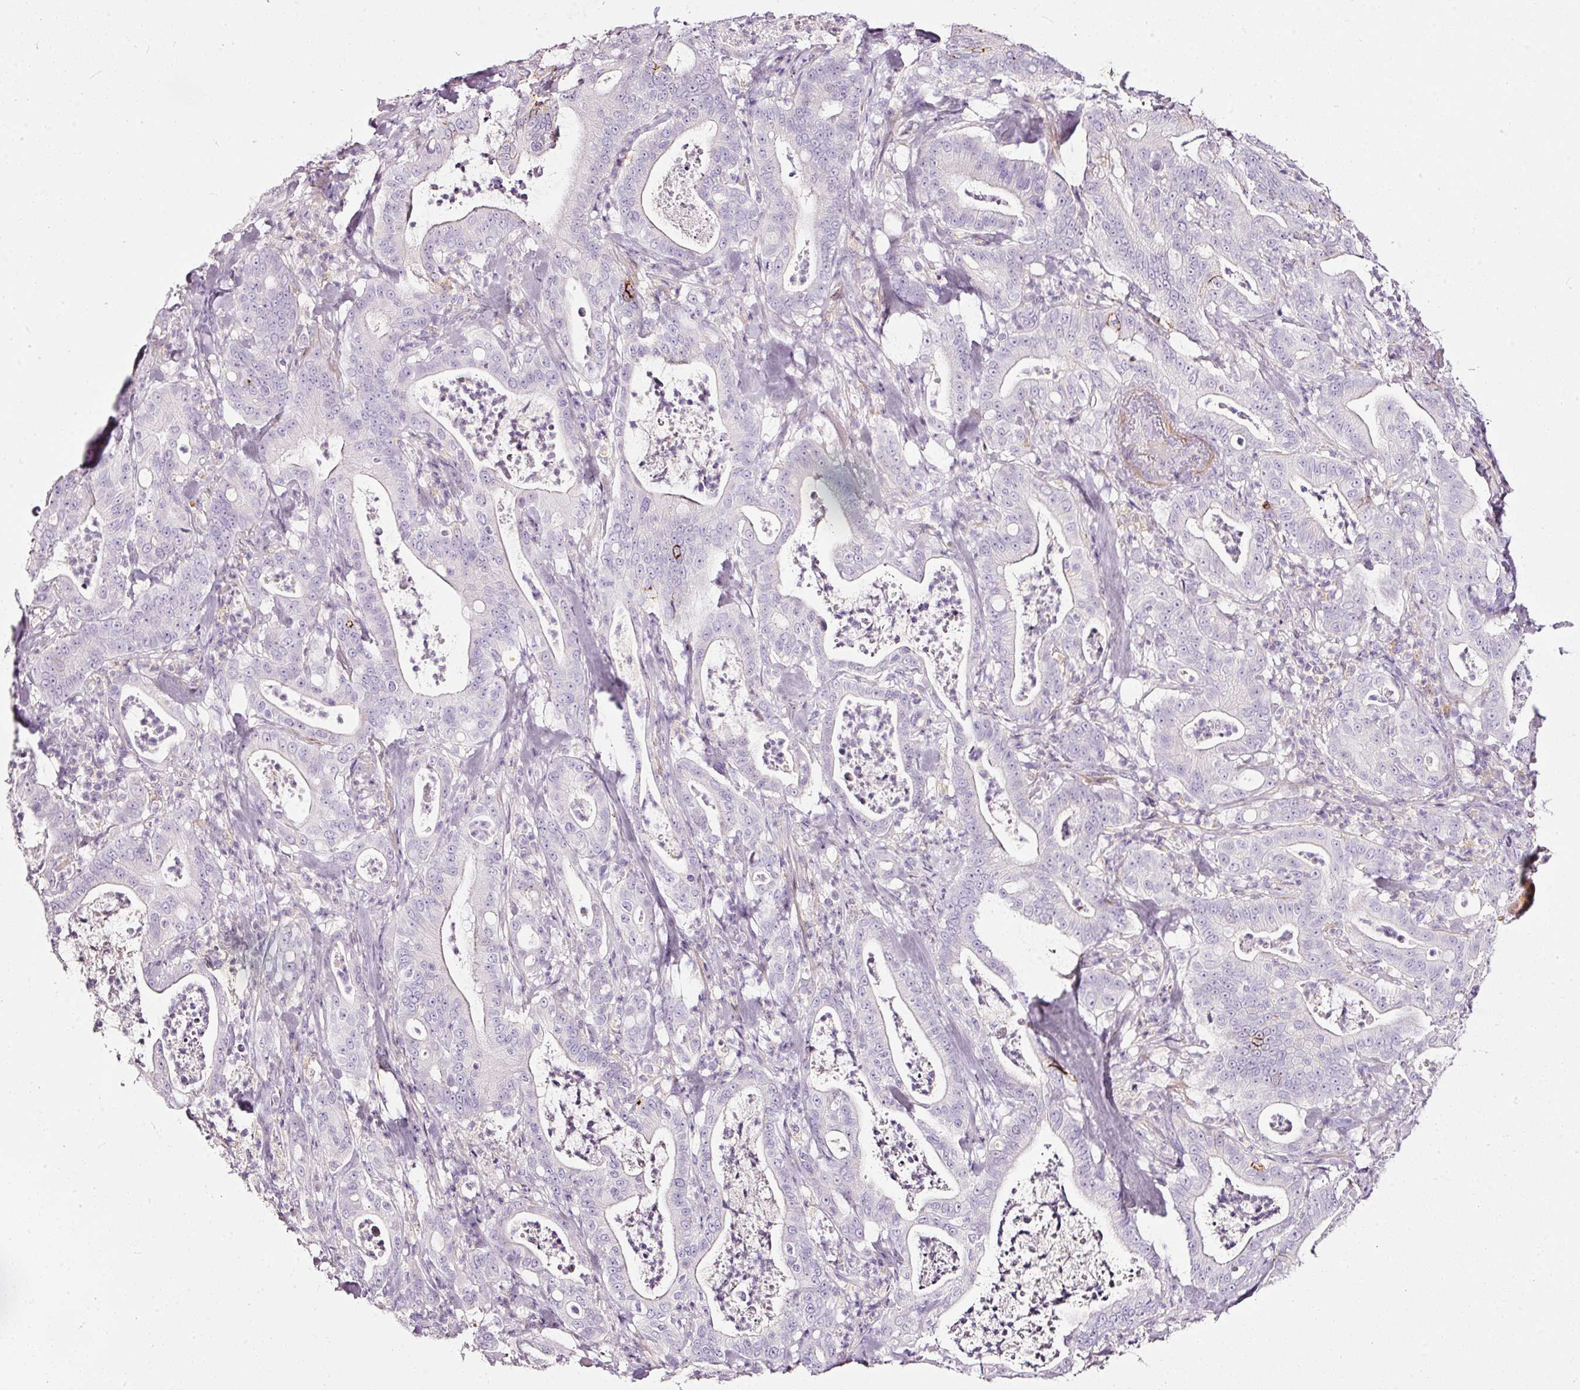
{"staining": {"intensity": "strong", "quantity": "<25%", "location": "cytoplasmic/membranous"}, "tissue": "pancreatic cancer", "cell_type": "Tumor cells", "image_type": "cancer", "snomed": [{"axis": "morphology", "description": "Adenocarcinoma, NOS"}, {"axis": "topography", "description": "Pancreas"}], "caption": "DAB immunohistochemical staining of human pancreatic cancer (adenocarcinoma) reveals strong cytoplasmic/membranous protein positivity in approximately <25% of tumor cells. The staining is performed using DAB brown chromogen to label protein expression. The nuclei are counter-stained blue using hematoxylin.", "gene": "CYB561A3", "patient": {"sex": "male", "age": 71}}